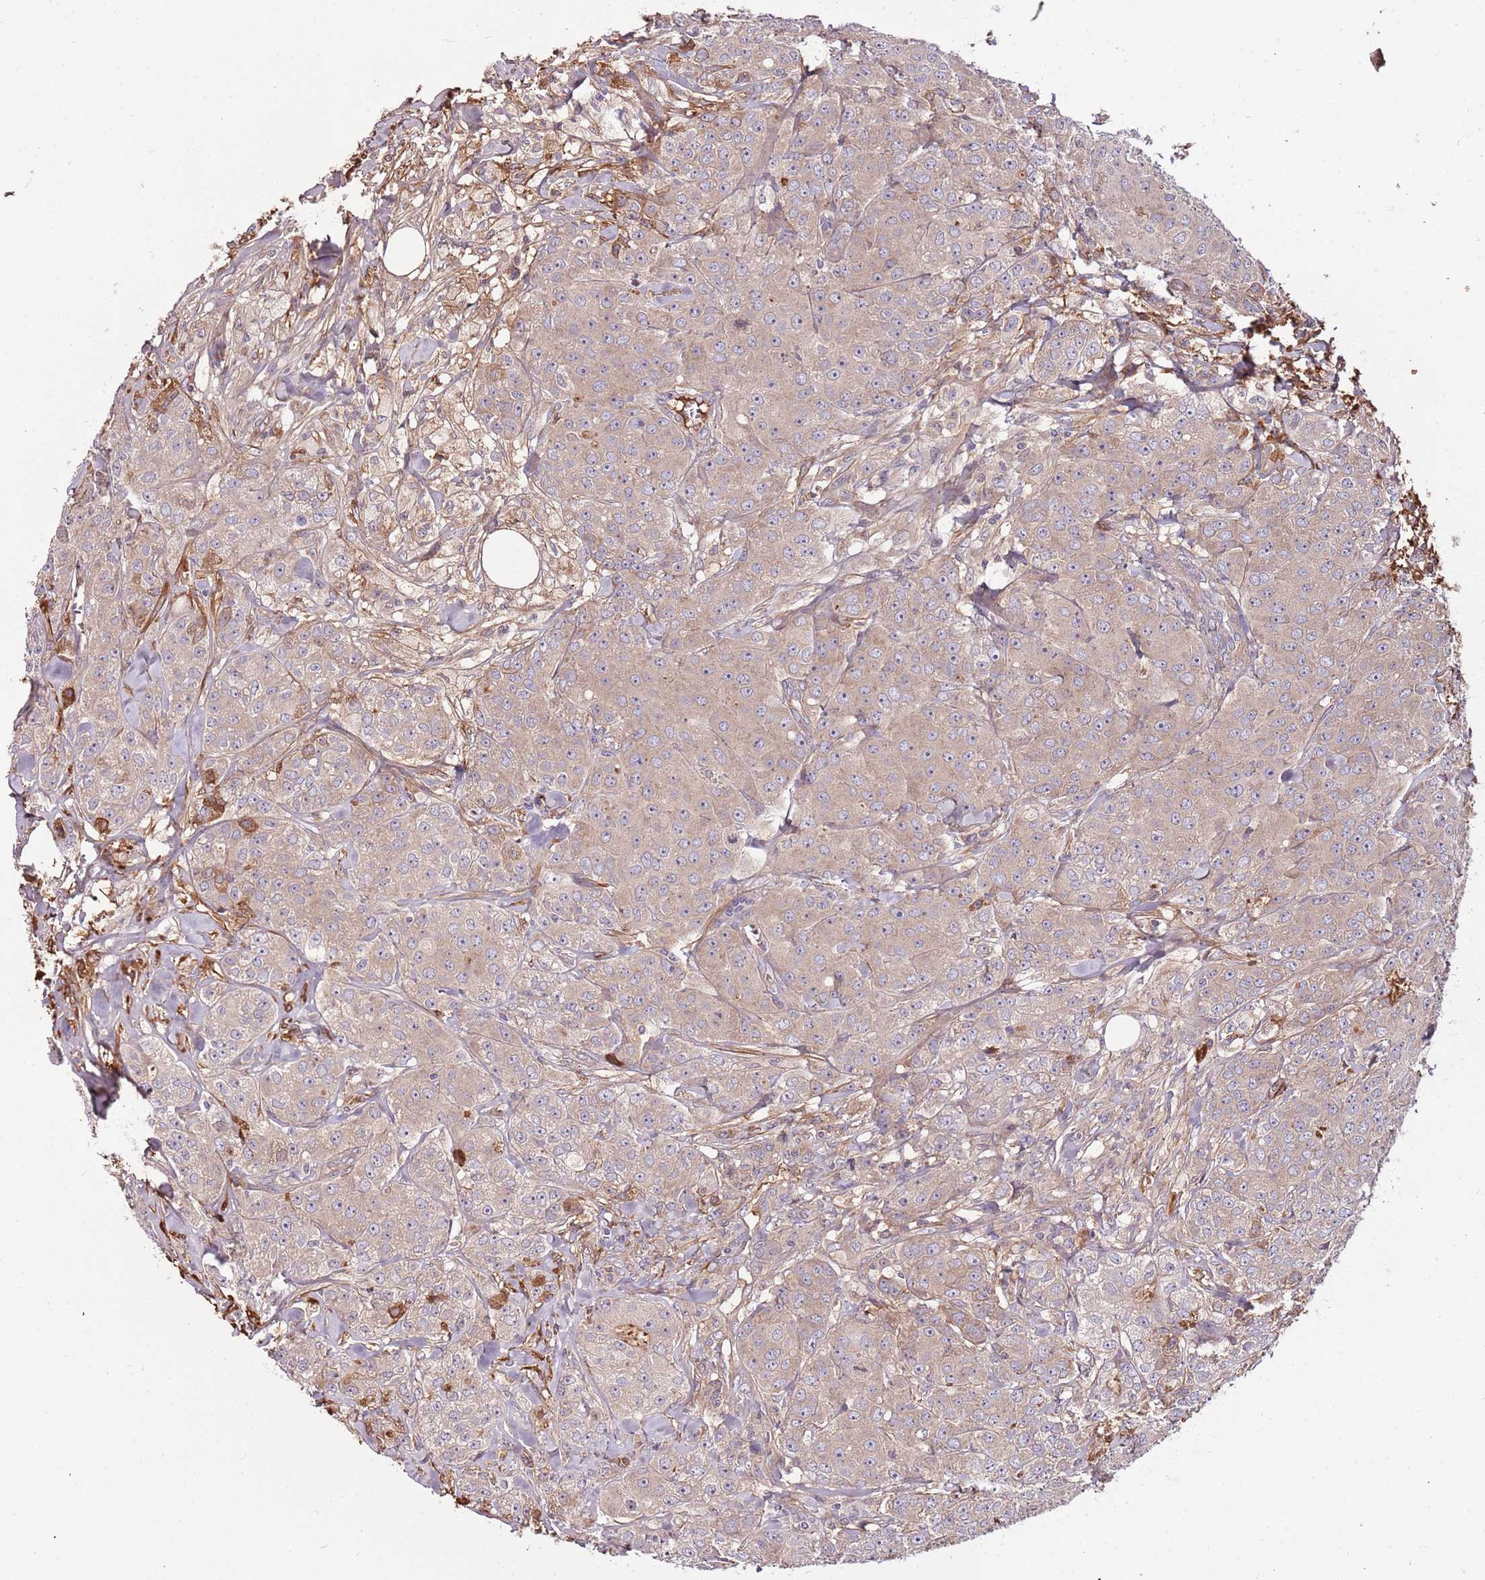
{"staining": {"intensity": "weak", "quantity": "25%-75%", "location": "cytoplasmic/membranous"}, "tissue": "breast cancer", "cell_type": "Tumor cells", "image_type": "cancer", "snomed": [{"axis": "morphology", "description": "Duct carcinoma"}, {"axis": "topography", "description": "Breast"}], "caption": "Tumor cells demonstrate low levels of weak cytoplasmic/membranous expression in approximately 25%-75% of cells in human breast cancer (invasive ductal carcinoma).", "gene": "DENR", "patient": {"sex": "female", "age": 43}}